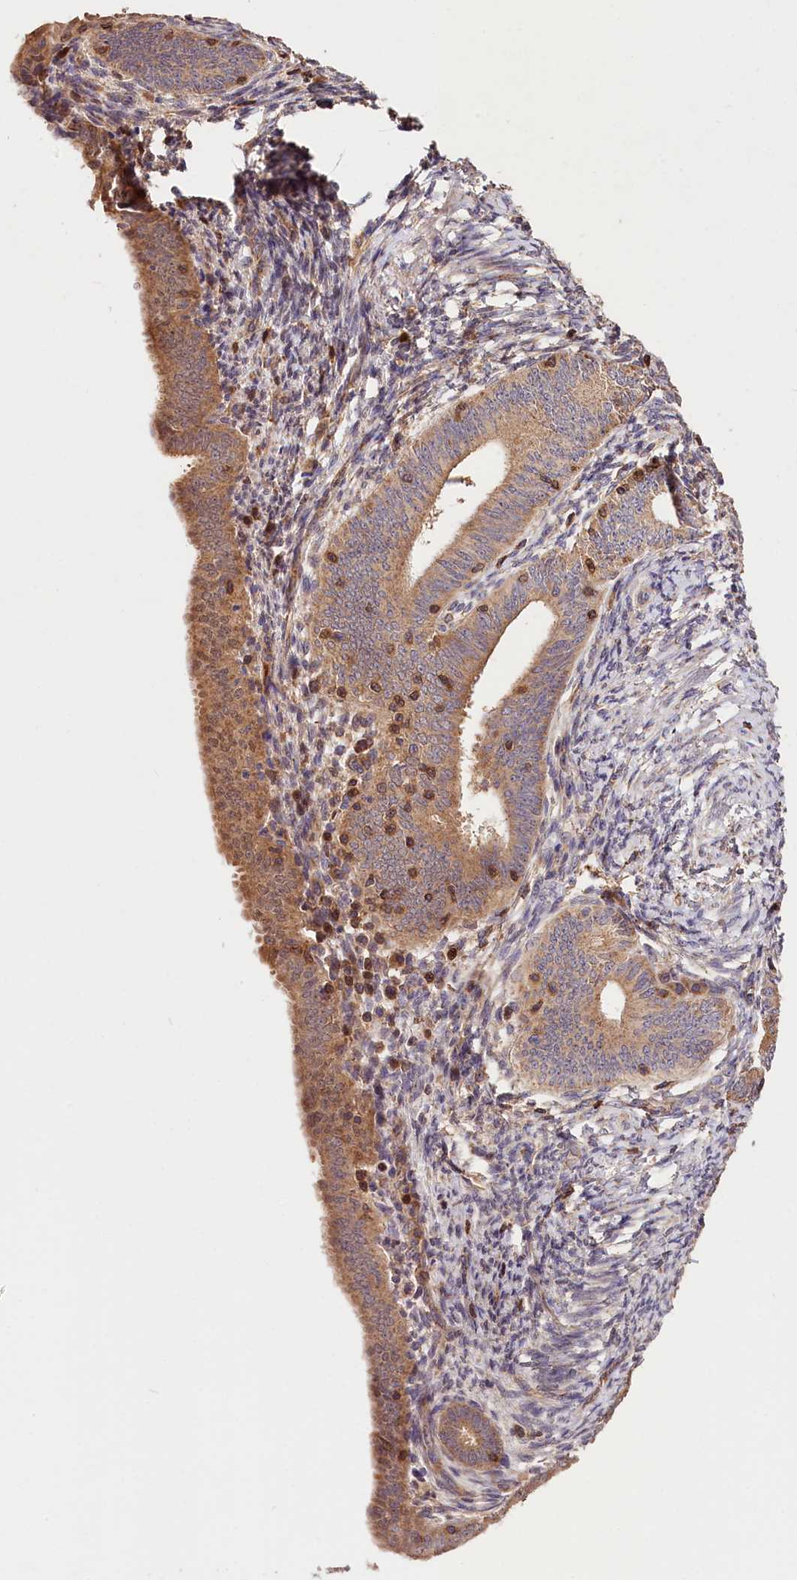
{"staining": {"intensity": "moderate", "quantity": ">75%", "location": "cytoplasmic/membranous"}, "tissue": "endometrial cancer", "cell_type": "Tumor cells", "image_type": "cancer", "snomed": [{"axis": "morphology", "description": "Adenocarcinoma, NOS"}, {"axis": "topography", "description": "Endometrium"}], "caption": "Endometrial cancer was stained to show a protein in brown. There is medium levels of moderate cytoplasmic/membranous positivity in approximately >75% of tumor cells.", "gene": "KPTN", "patient": {"sex": "female", "age": 51}}